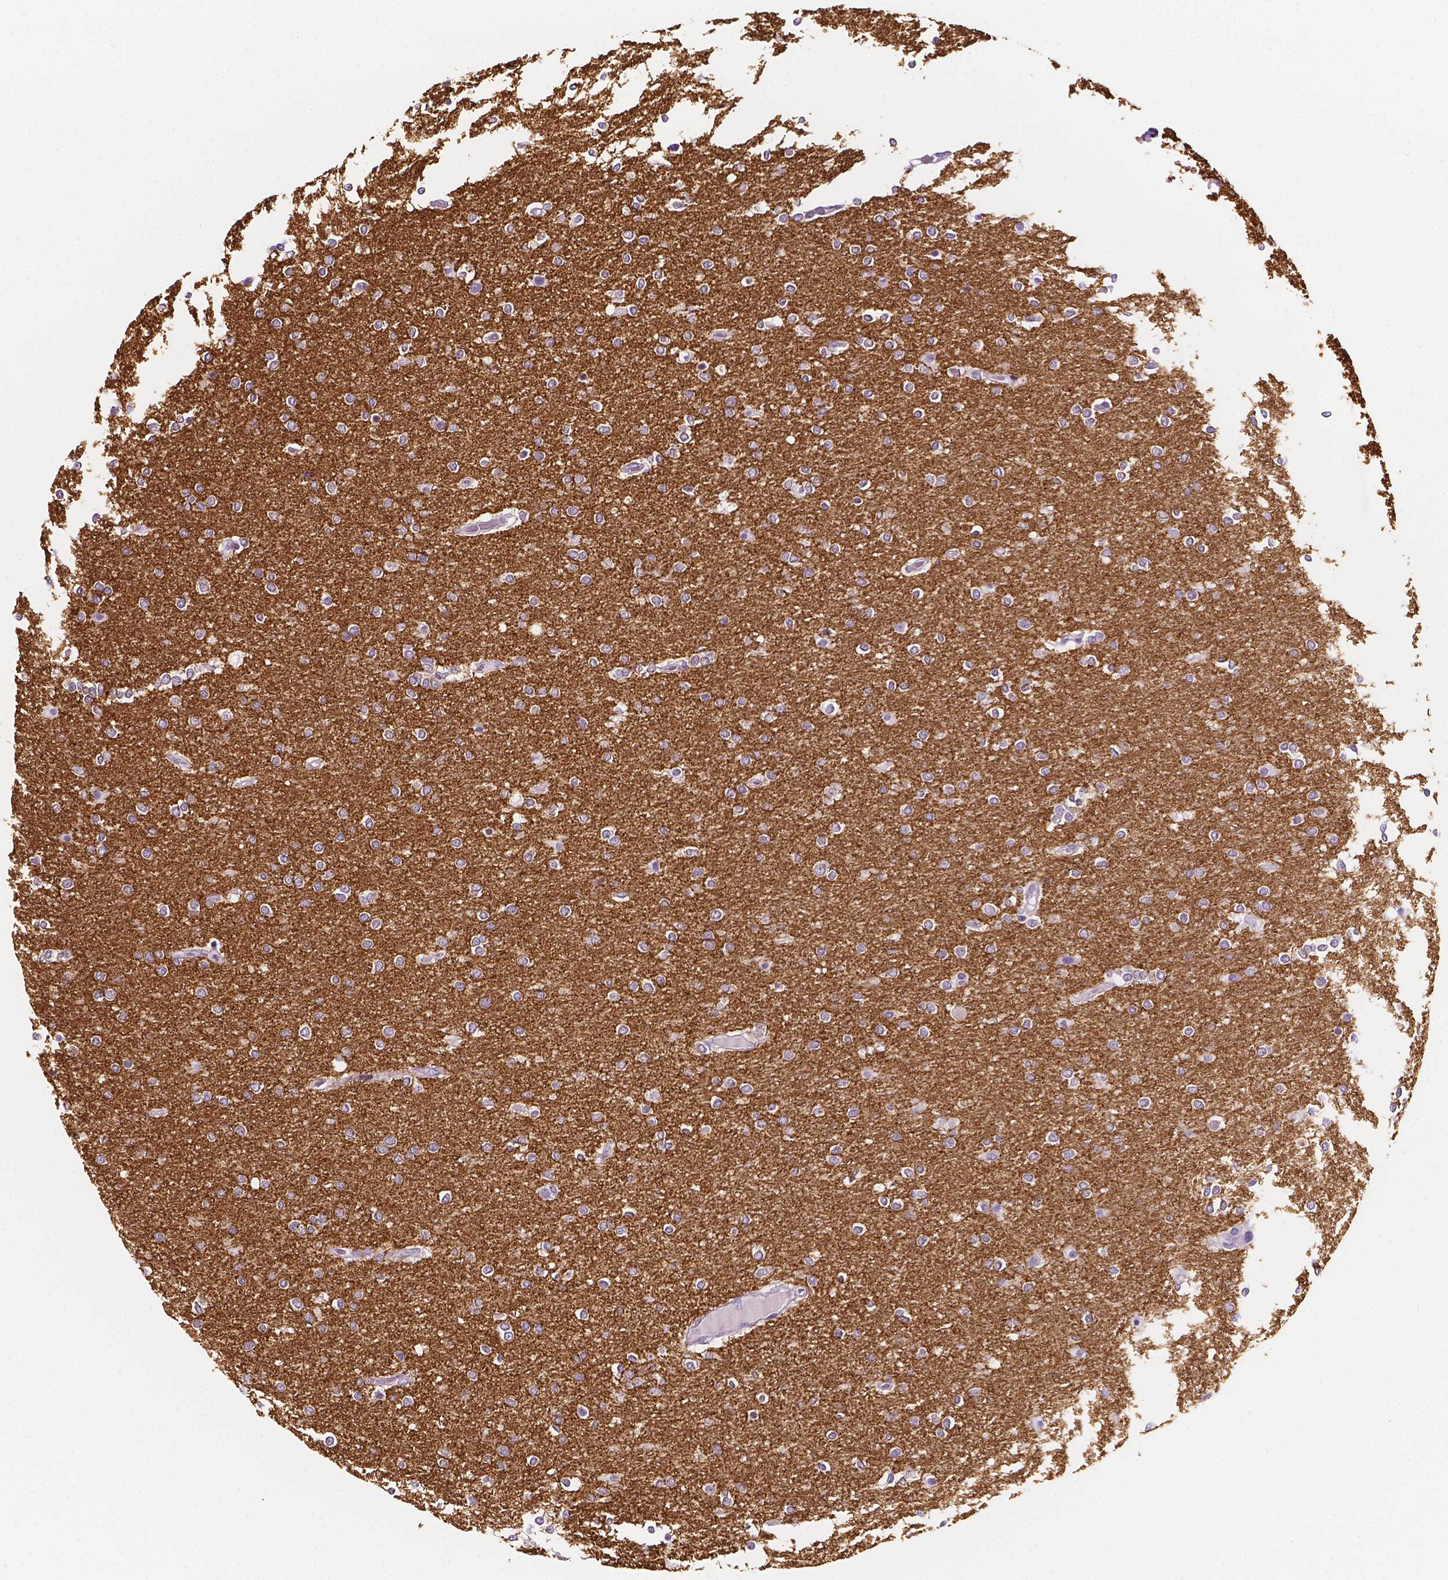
{"staining": {"intensity": "strong", "quantity": ">75%", "location": "cytoplasmic/membranous"}, "tissue": "glioma", "cell_type": "Tumor cells", "image_type": "cancer", "snomed": [{"axis": "morphology", "description": "Glioma, malignant, High grade"}, {"axis": "topography", "description": "Brain"}], "caption": "The immunohistochemical stain shows strong cytoplasmic/membranous expression in tumor cells of glioma tissue. (DAB = brown stain, brightfield microscopy at high magnification).", "gene": "SIRT2", "patient": {"sex": "female", "age": 61}}